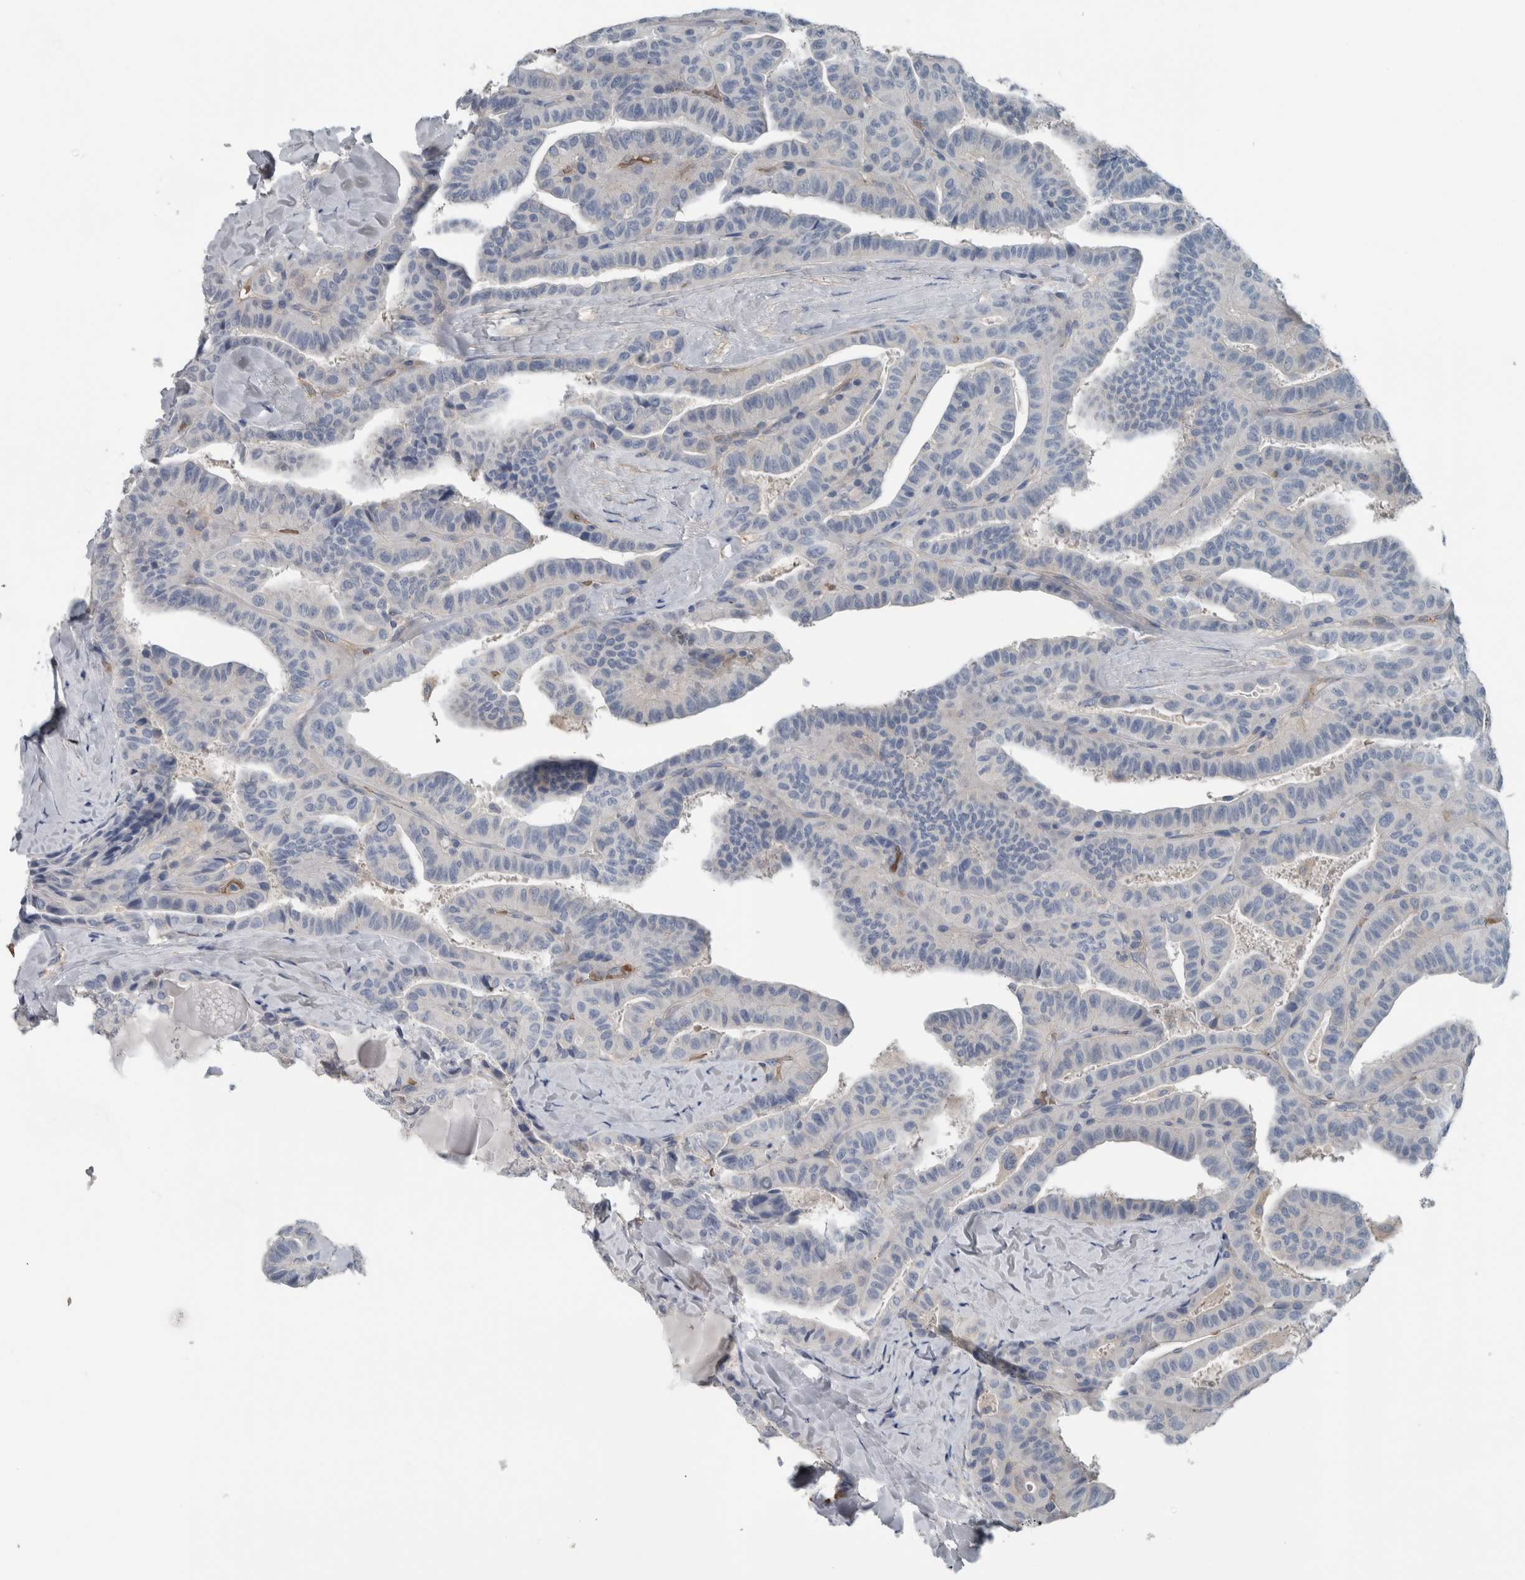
{"staining": {"intensity": "negative", "quantity": "none", "location": "none"}, "tissue": "thyroid cancer", "cell_type": "Tumor cells", "image_type": "cancer", "snomed": [{"axis": "morphology", "description": "Papillary adenocarcinoma, NOS"}, {"axis": "topography", "description": "Thyroid gland"}], "caption": "Thyroid papillary adenocarcinoma stained for a protein using immunohistochemistry (IHC) exhibits no positivity tumor cells.", "gene": "SH3GL2", "patient": {"sex": "male", "age": 77}}